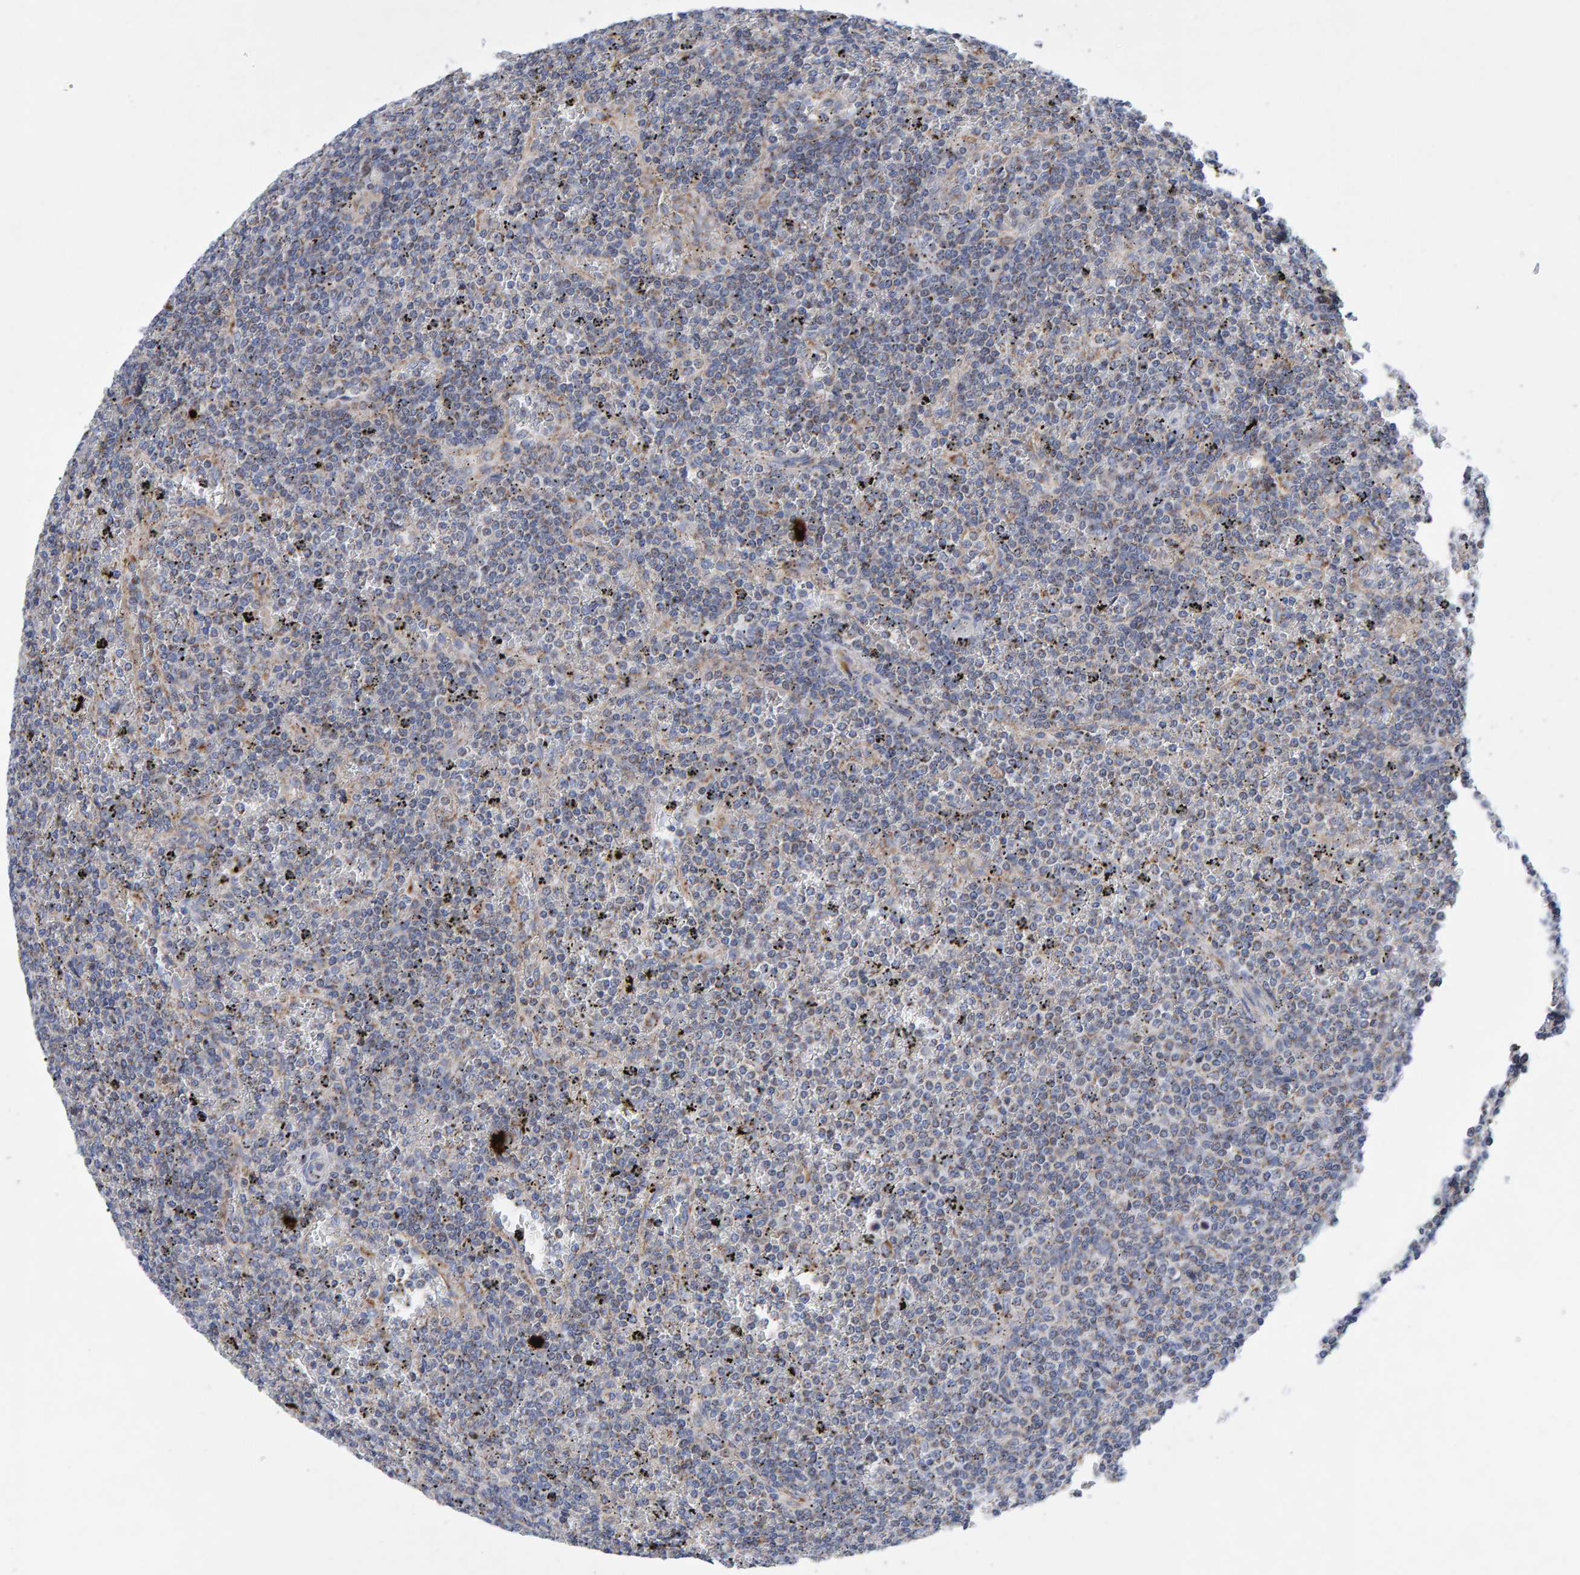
{"staining": {"intensity": "weak", "quantity": "25%-75%", "location": "cytoplasmic/membranous"}, "tissue": "lymphoma", "cell_type": "Tumor cells", "image_type": "cancer", "snomed": [{"axis": "morphology", "description": "Malignant lymphoma, non-Hodgkin's type, Low grade"}, {"axis": "topography", "description": "Spleen"}], "caption": "Protein staining exhibits weak cytoplasmic/membranous staining in about 25%-75% of tumor cells in lymphoma.", "gene": "EFR3A", "patient": {"sex": "female", "age": 19}}